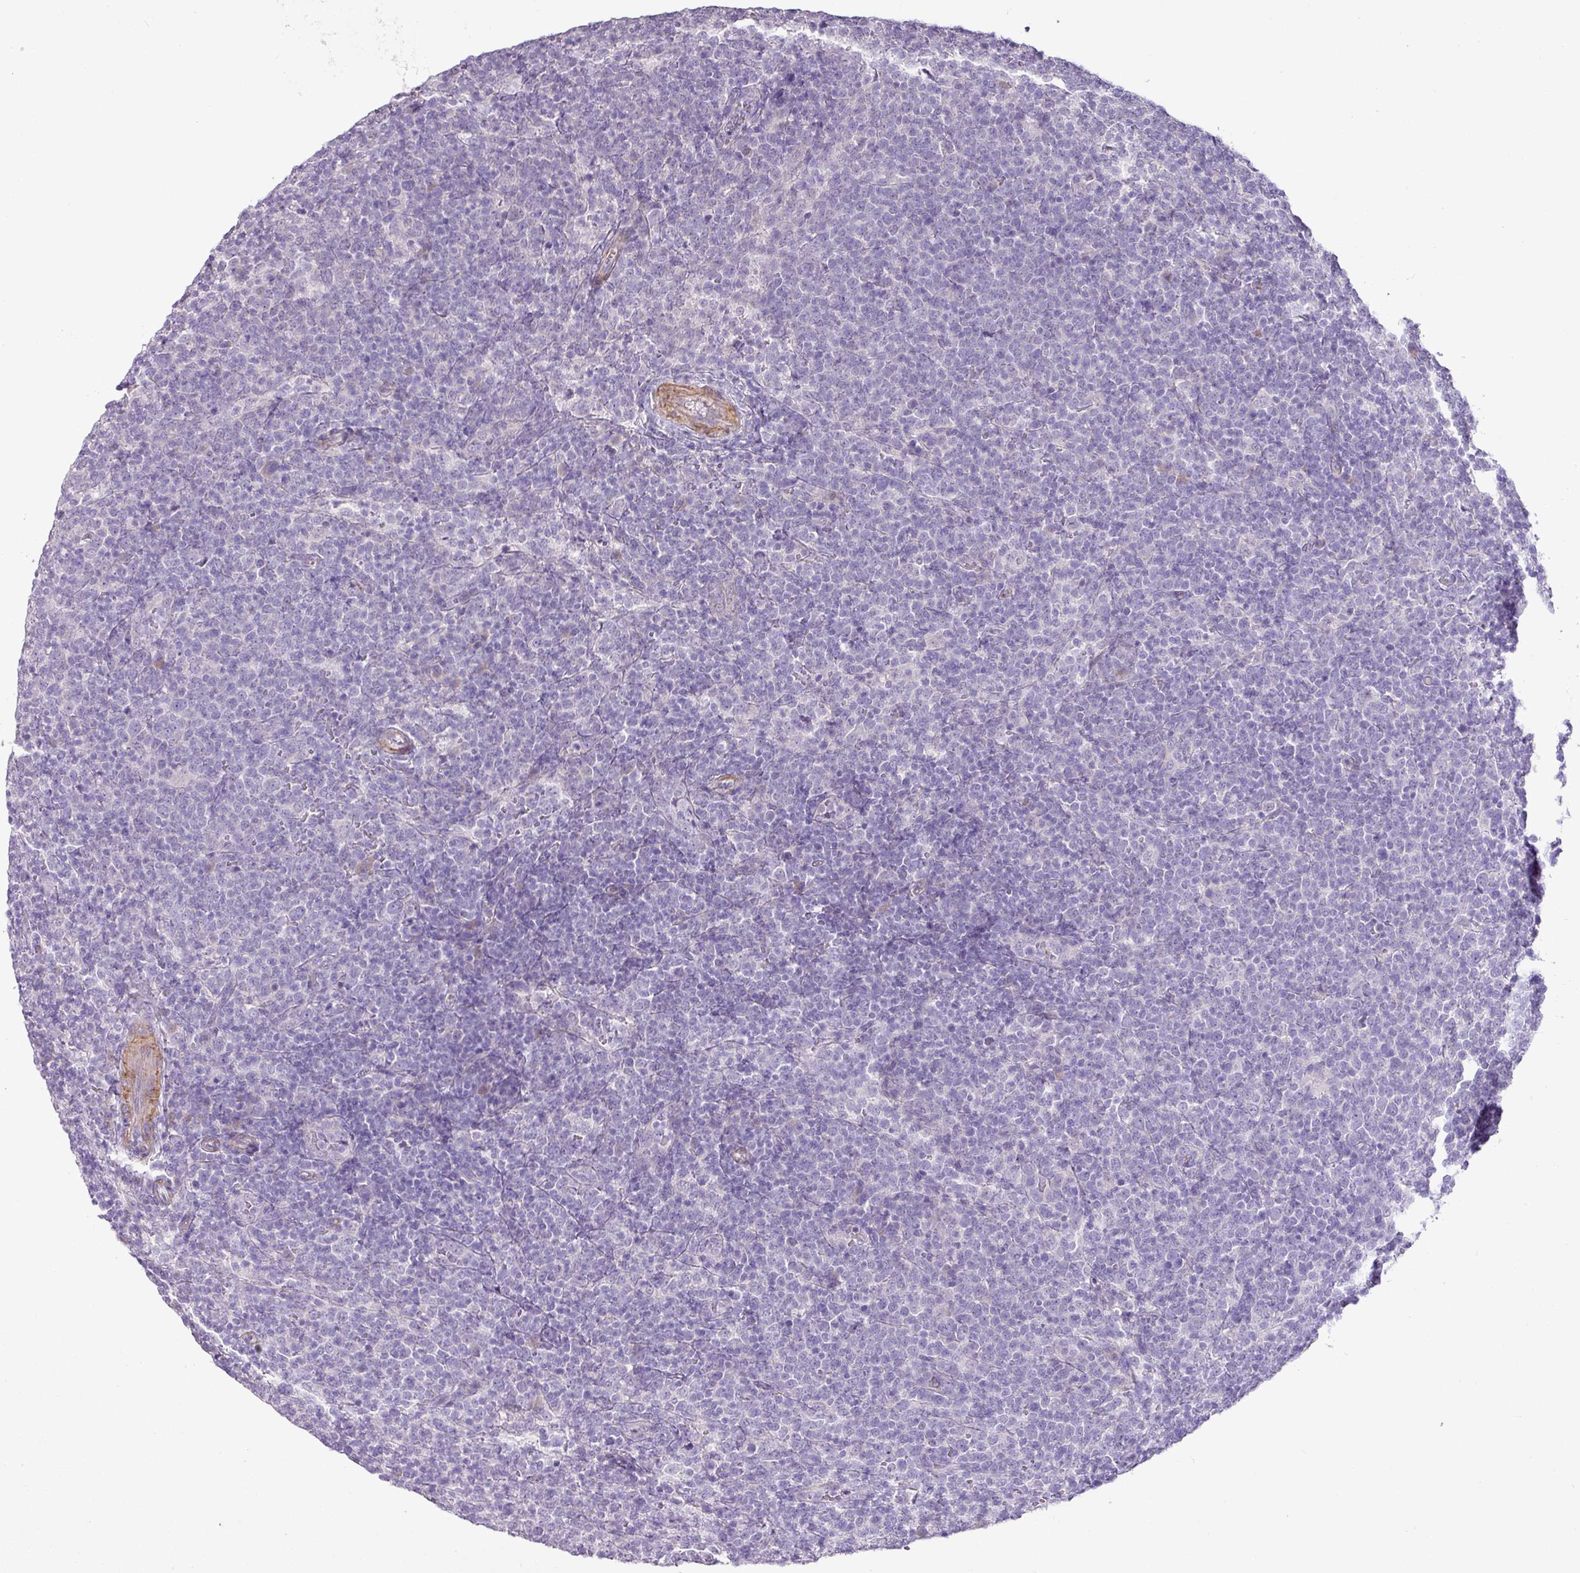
{"staining": {"intensity": "negative", "quantity": "none", "location": "none"}, "tissue": "lymphoma", "cell_type": "Tumor cells", "image_type": "cancer", "snomed": [{"axis": "morphology", "description": "Malignant lymphoma, non-Hodgkin's type, High grade"}, {"axis": "topography", "description": "Lymph node"}], "caption": "Tumor cells are negative for brown protein staining in lymphoma.", "gene": "DIP2A", "patient": {"sex": "male", "age": 61}}